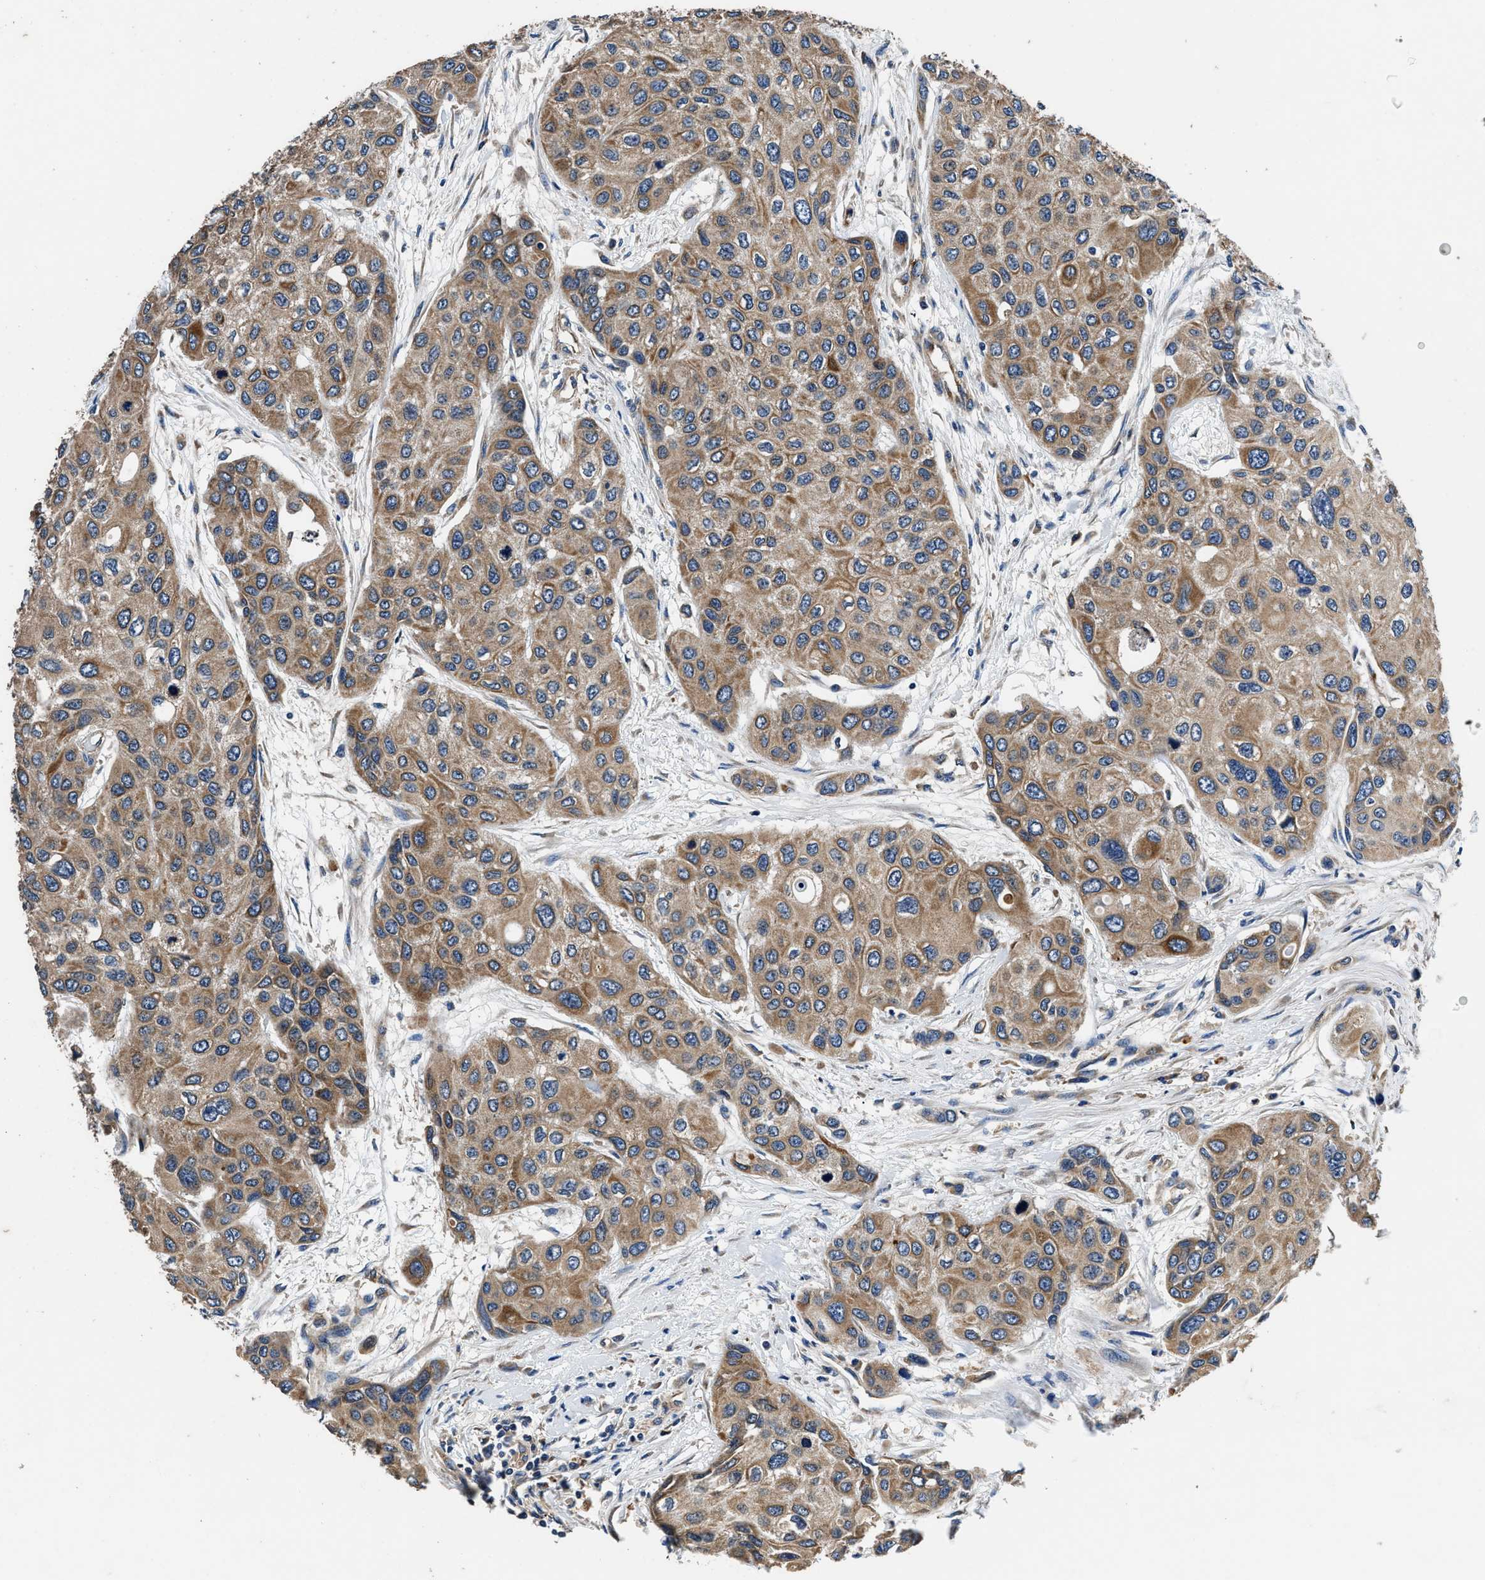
{"staining": {"intensity": "moderate", "quantity": ">75%", "location": "cytoplasmic/membranous"}, "tissue": "urothelial cancer", "cell_type": "Tumor cells", "image_type": "cancer", "snomed": [{"axis": "morphology", "description": "Urothelial carcinoma, High grade"}, {"axis": "topography", "description": "Urinary bladder"}], "caption": "Immunohistochemistry photomicrograph of neoplastic tissue: human urothelial cancer stained using immunohistochemistry displays medium levels of moderate protein expression localized specifically in the cytoplasmic/membranous of tumor cells, appearing as a cytoplasmic/membranous brown color.", "gene": "DHRS7B", "patient": {"sex": "female", "age": 56}}